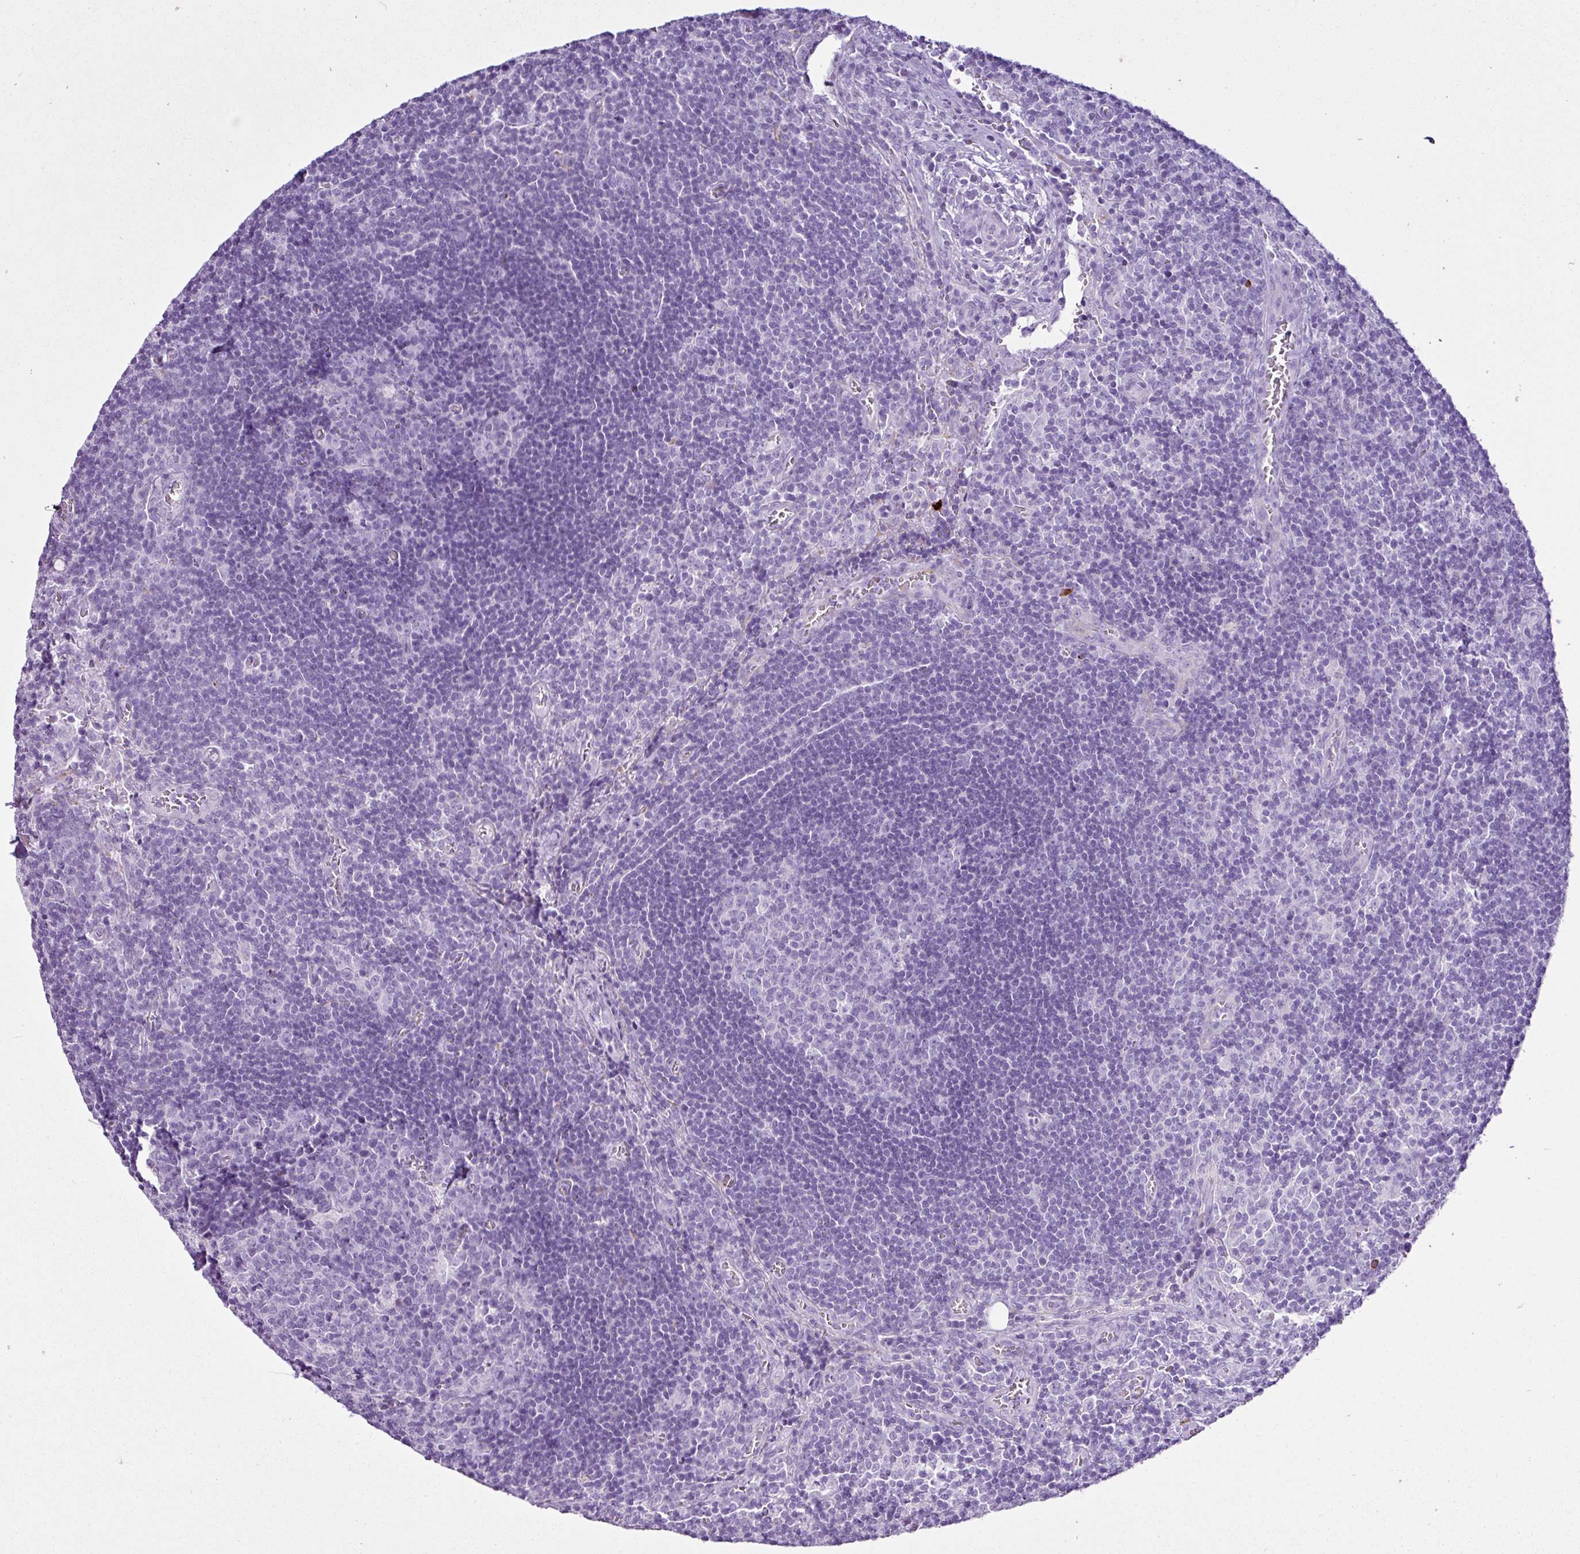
{"staining": {"intensity": "negative", "quantity": "none", "location": "none"}, "tissue": "lymph node", "cell_type": "Germinal center cells", "image_type": "normal", "snomed": [{"axis": "morphology", "description": "Normal tissue, NOS"}, {"axis": "topography", "description": "Lymph node"}], "caption": "Immunohistochemical staining of unremarkable lymph node reveals no significant positivity in germinal center cells.", "gene": "LILRB4", "patient": {"sex": "male", "age": 50}}